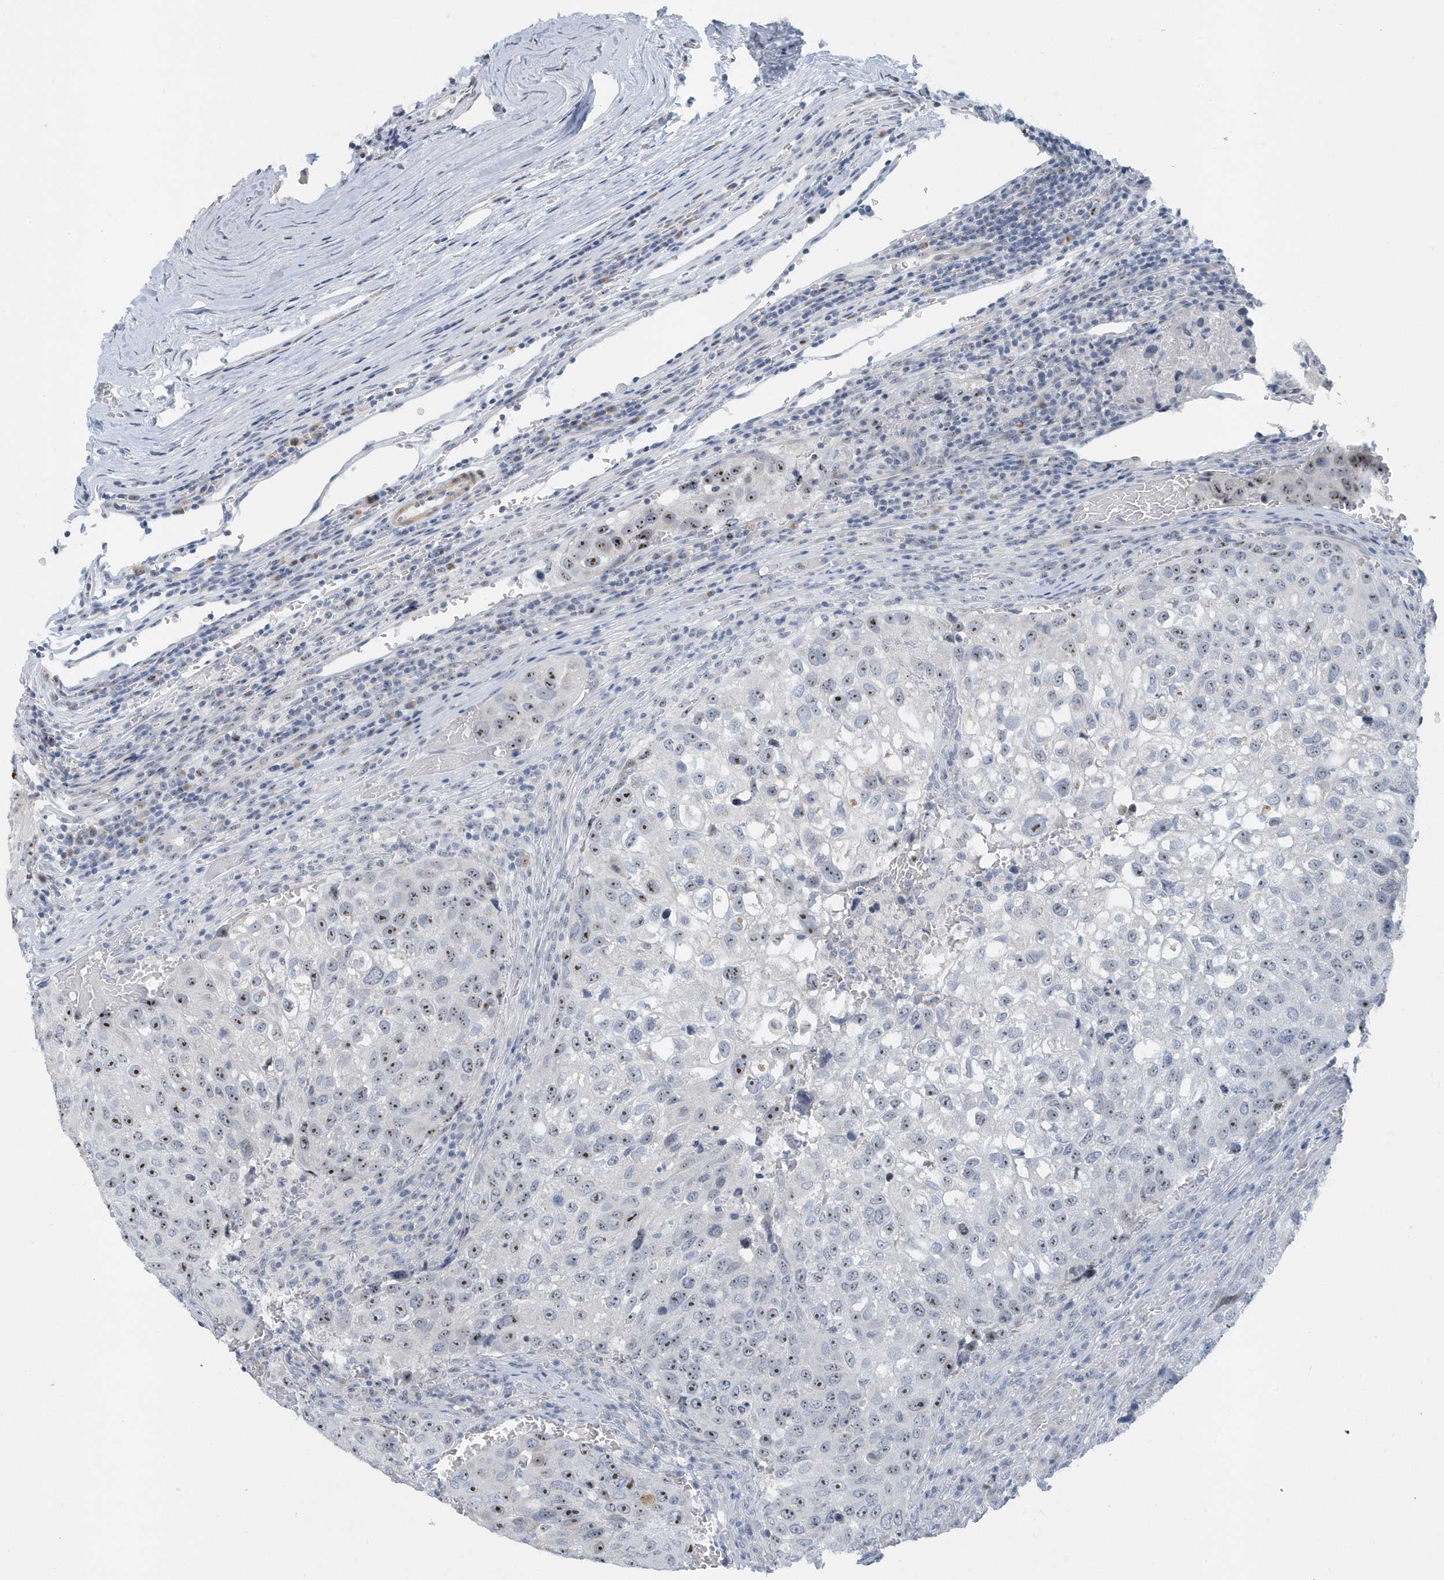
{"staining": {"intensity": "moderate", "quantity": ">75%", "location": "nuclear"}, "tissue": "urothelial cancer", "cell_type": "Tumor cells", "image_type": "cancer", "snomed": [{"axis": "morphology", "description": "Urothelial carcinoma, High grade"}, {"axis": "topography", "description": "Lymph node"}, {"axis": "topography", "description": "Urinary bladder"}], "caption": "Human urothelial carcinoma (high-grade) stained with a brown dye shows moderate nuclear positive positivity in about >75% of tumor cells.", "gene": "RPF2", "patient": {"sex": "male", "age": 51}}